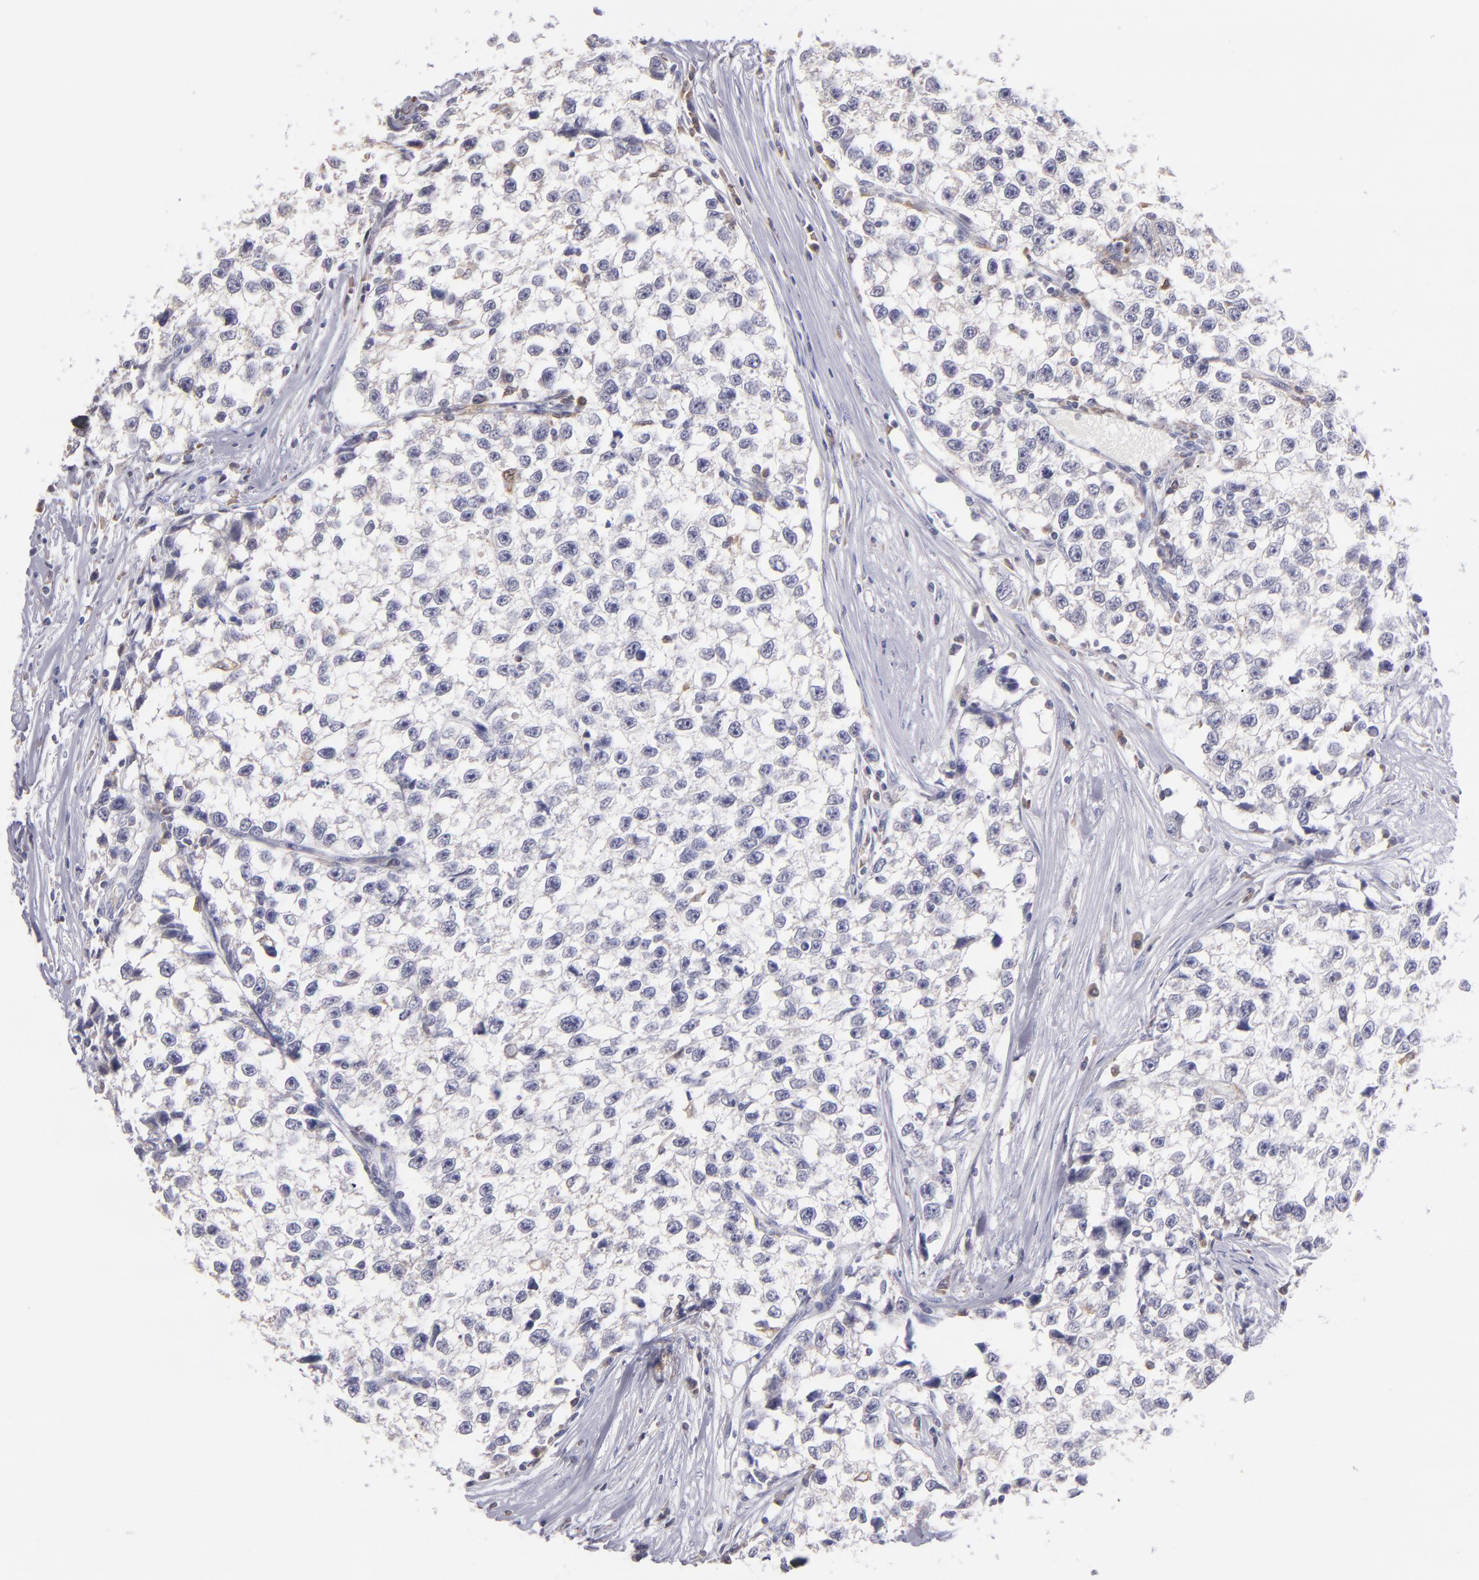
{"staining": {"intensity": "negative", "quantity": "none", "location": "none"}, "tissue": "testis cancer", "cell_type": "Tumor cells", "image_type": "cancer", "snomed": [{"axis": "morphology", "description": "Seminoma, NOS"}, {"axis": "morphology", "description": "Carcinoma, Embryonal, NOS"}, {"axis": "topography", "description": "Testis"}], "caption": "Immunohistochemistry (IHC) photomicrograph of human testis embryonal carcinoma stained for a protein (brown), which shows no expression in tumor cells.", "gene": "PRKCD", "patient": {"sex": "male", "age": 30}}